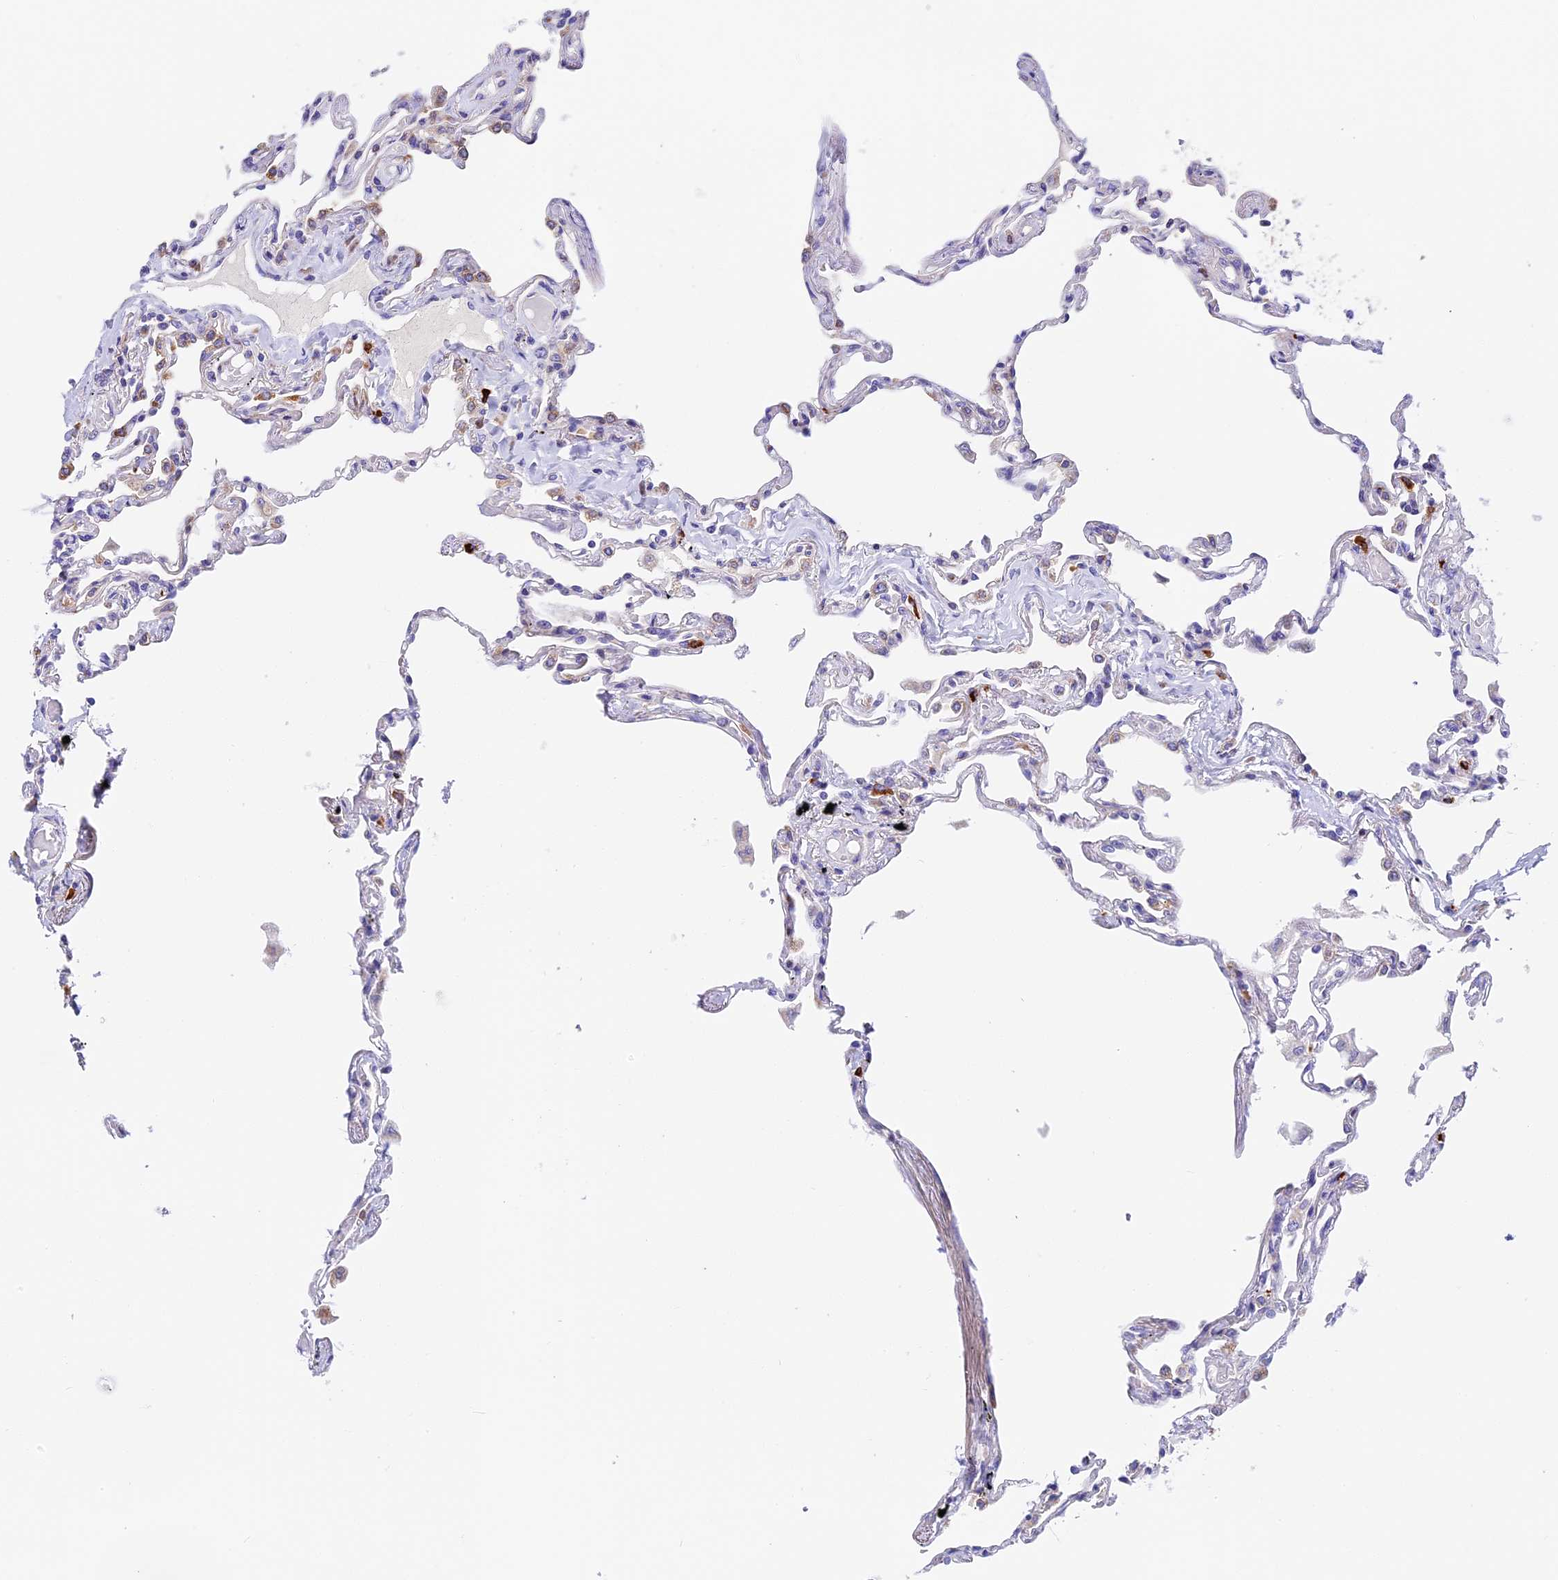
{"staining": {"intensity": "moderate", "quantity": "<25%", "location": "cytoplasmic/membranous"}, "tissue": "lung", "cell_type": "Alveolar cells", "image_type": "normal", "snomed": [{"axis": "morphology", "description": "Normal tissue, NOS"}, {"axis": "topography", "description": "Lung"}], "caption": "A photomicrograph showing moderate cytoplasmic/membranous positivity in about <25% of alveolar cells in benign lung, as visualized by brown immunohistochemical staining.", "gene": "MRAS", "patient": {"sex": "female", "age": 67}}